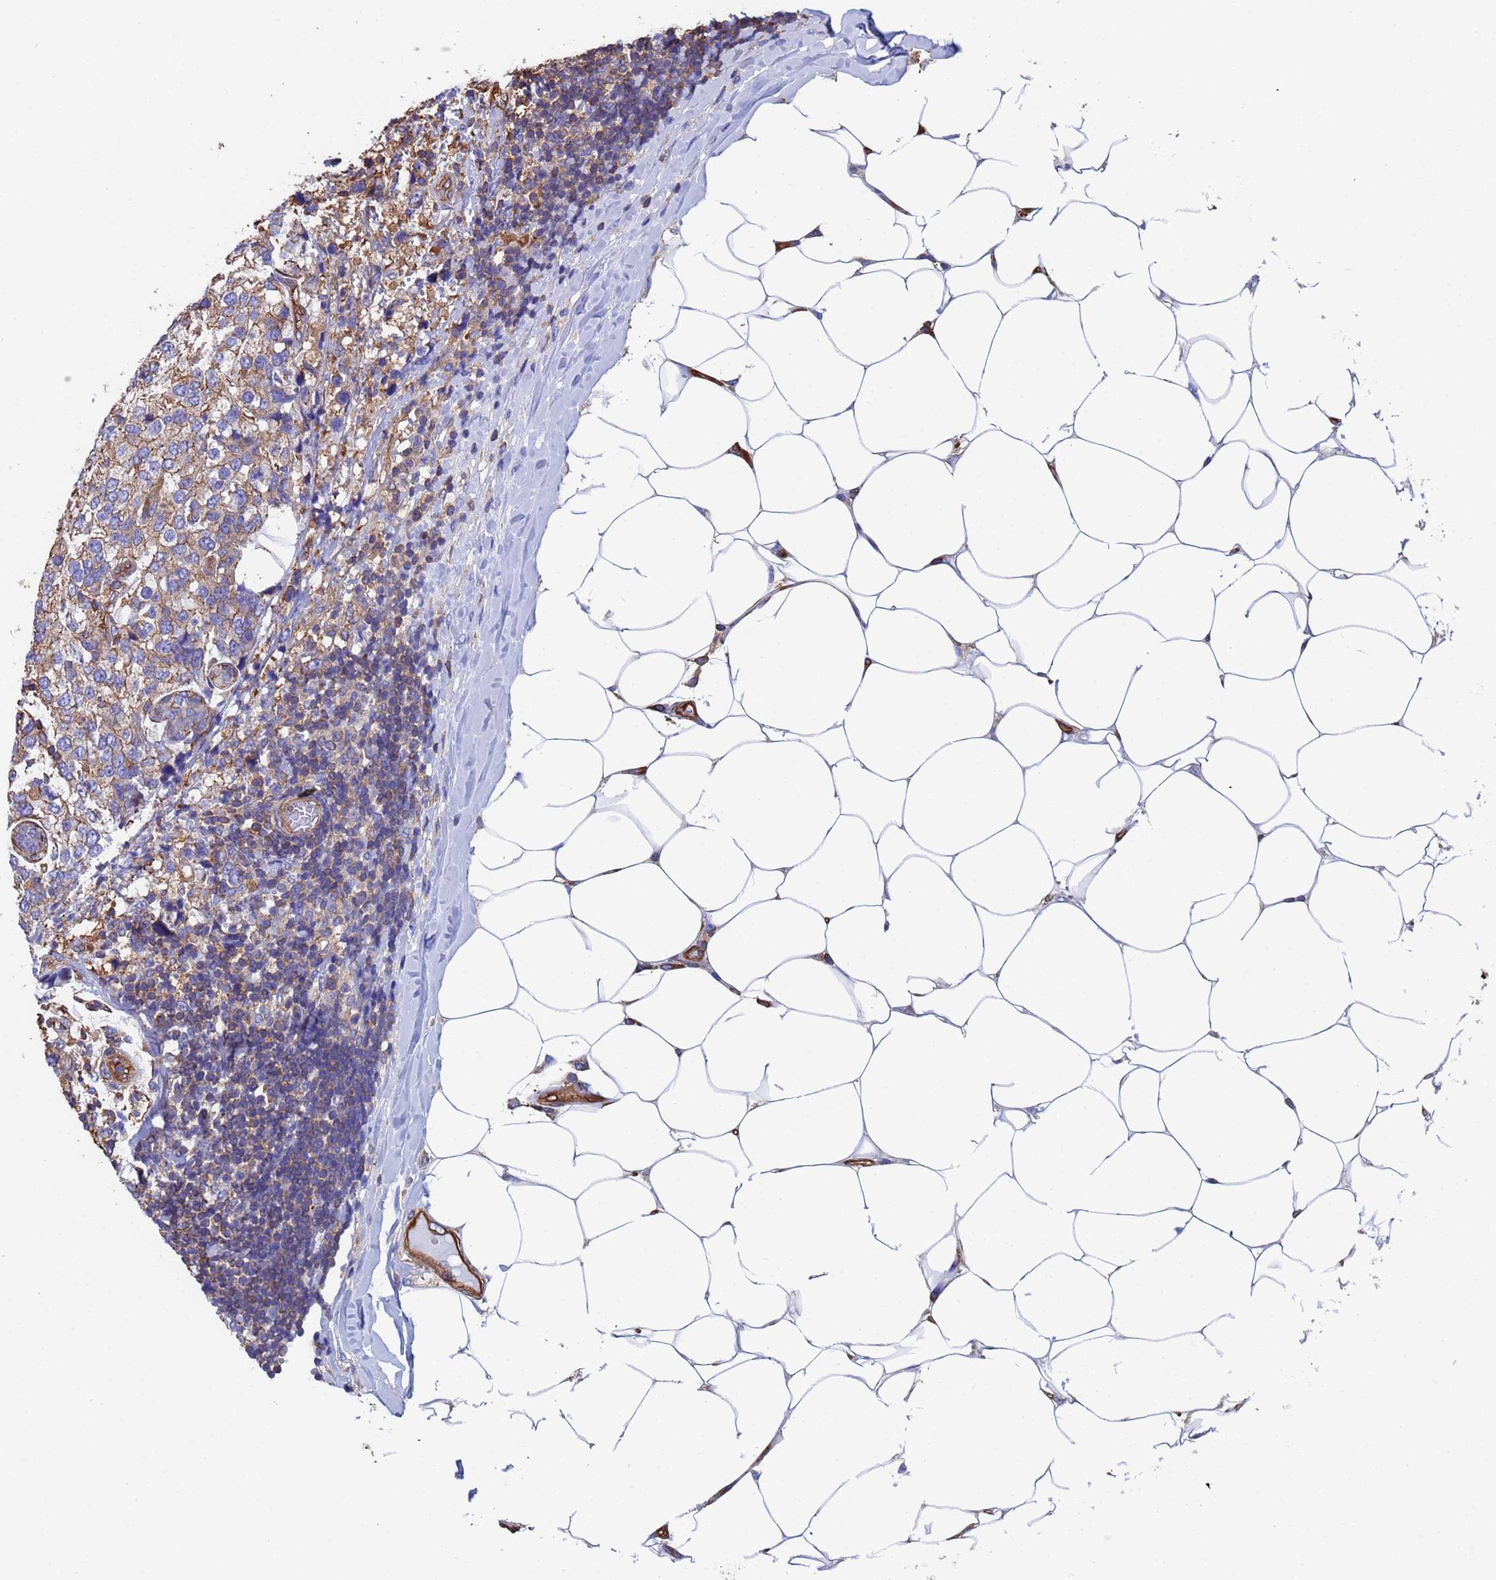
{"staining": {"intensity": "weak", "quantity": ">75%", "location": "cytoplasmic/membranous"}, "tissue": "breast cancer", "cell_type": "Tumor cells", "image_type": "cancer", "snomed": [{"axis": "morphology", "description": "Lobular carcinoma"}, {"axis": "topography", "description": "Breast"}], "caption": "High-magnification brightfield microscopy of breast lobular carcinoma stained with DAB (3,3'-diaminobenzidine) (brown) and counterstained with hematoxylin (blue). tumor cells exhibit weak cytoplasmic/membranous positivity is seen in about>75% of cells.", "gene": "MYL12A", "patient": {"sex": "female", "age": 59}}